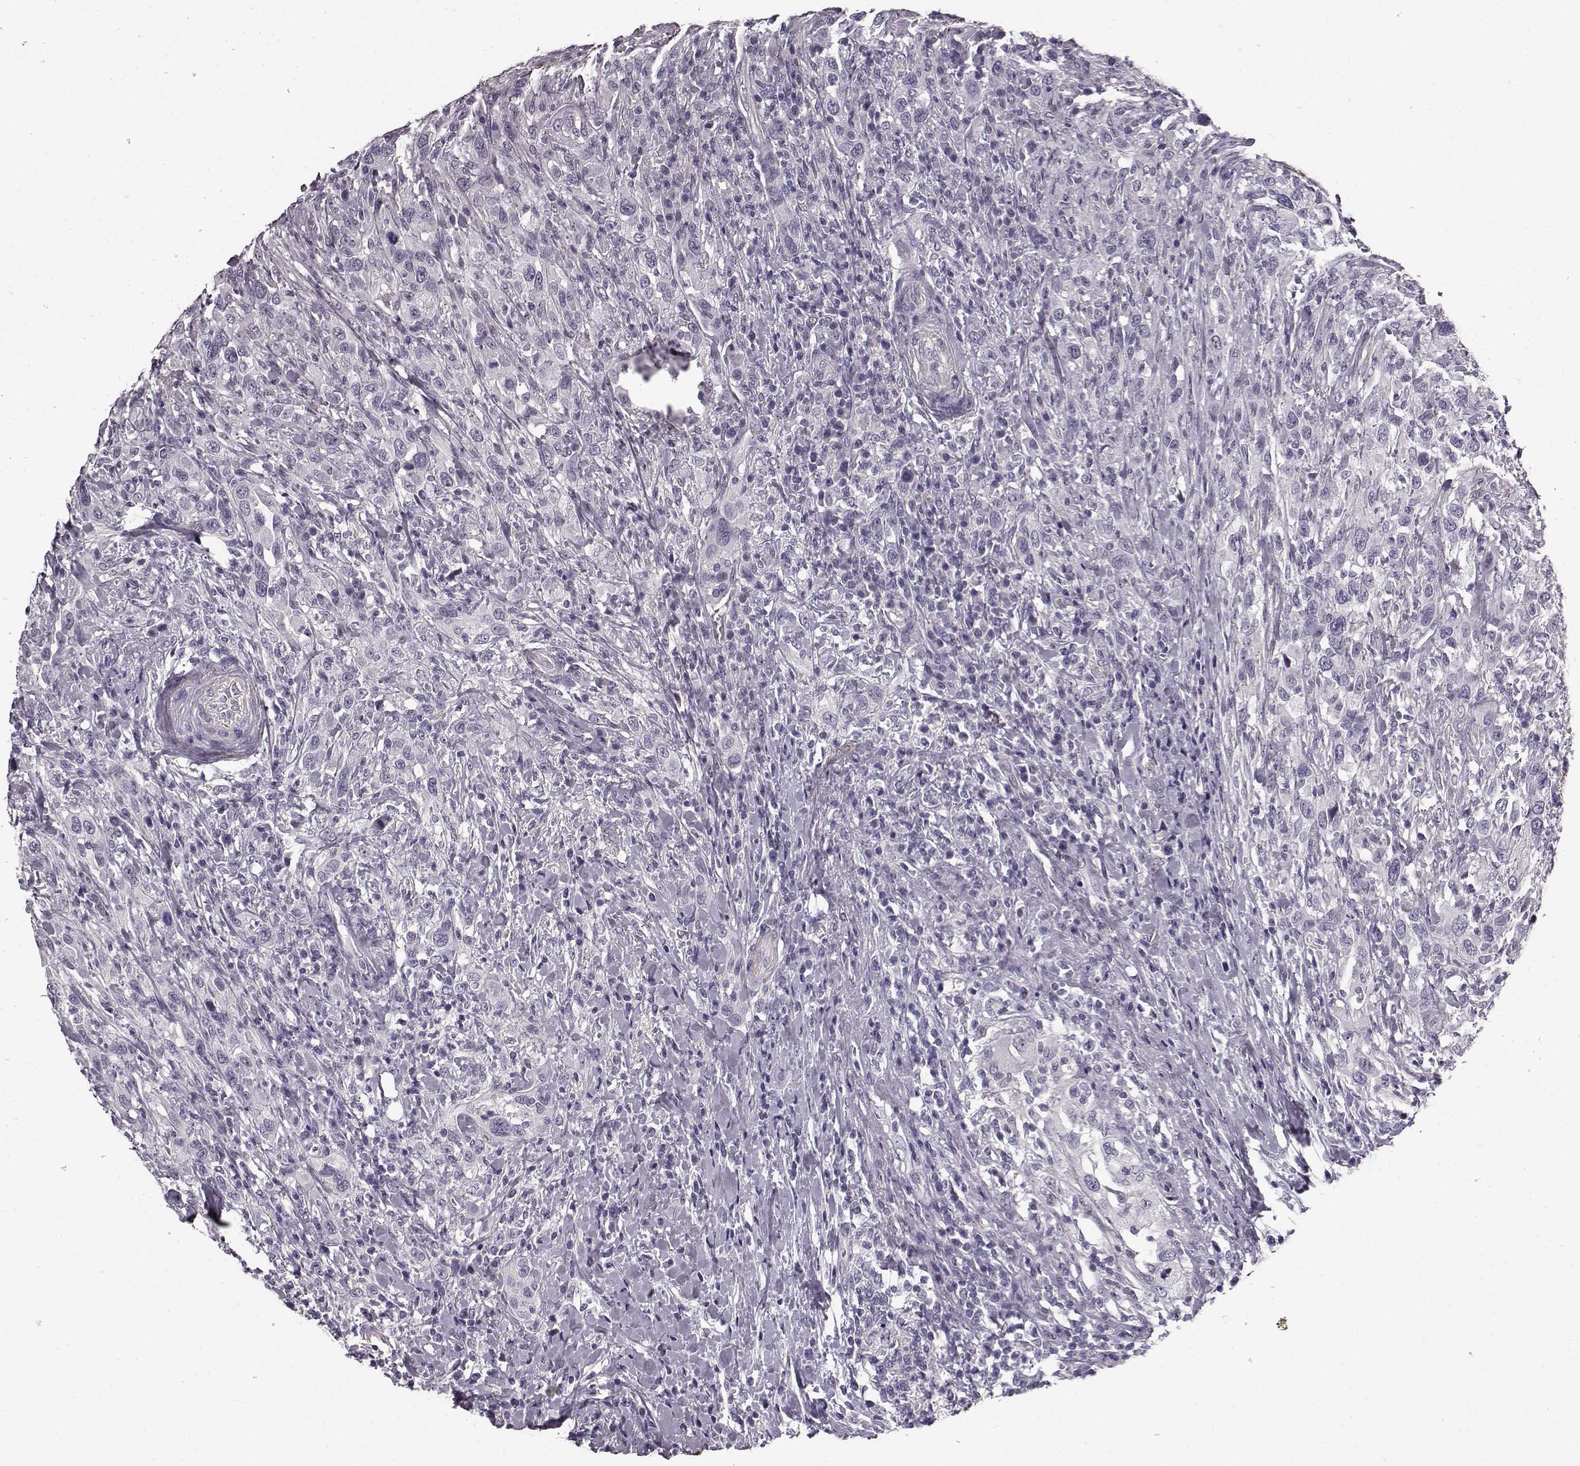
{"staining": {"intensity": "negative", "quantity": "none", "location": "none"}, "tissue": "urothelial cancer", "cell_type": "Tumor cells", "image_type": "cancer", "snomed": [{"axis": "morphology", "description": "Urothelial carcinoma, NOS"}, {"axis": "morphology", "description": "Urothelial carcinoma, High grade"}, {"axis": "topography", "description": "Urinary bladder"}], "caption": "High magnification brightfield microscopy of transitional cell carcinoma stained with DAB (brown) and counterstained with hematoxylin (blue): tumor cells show no significant expression. (DAB (3,3'-diaminobenzidine) immunohistochemistry with hematoxylin counter stain).", "gene": "SLCO3A1", "patient": {"sex": "female", "age": 64}}